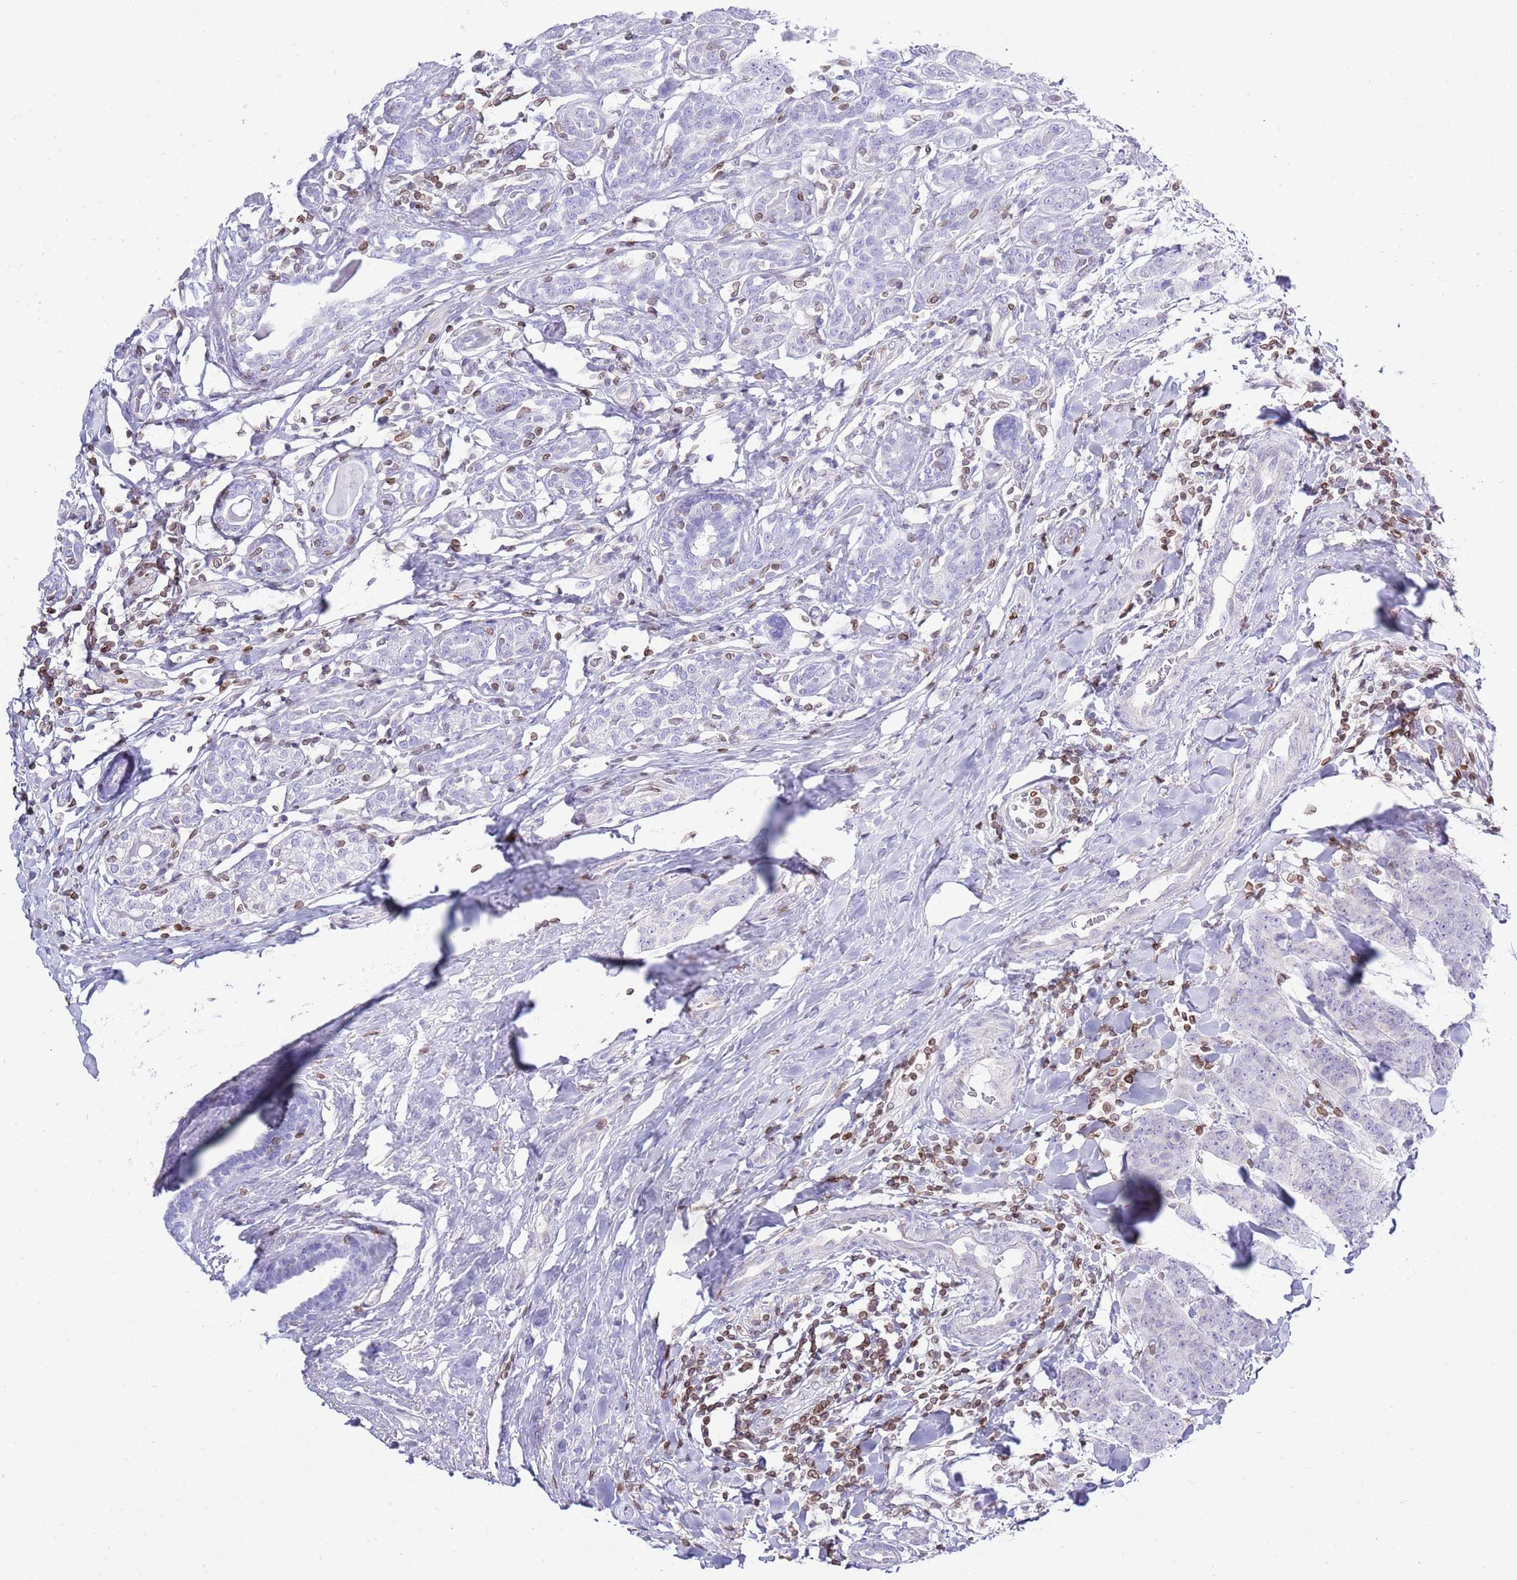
{"staining": {"intensity": "negative", "quantity": "none", "location": "none"}, "tissue": "breast cancer", "cell_type": "Tumor cells", "image_type": "cancer", "snomed": [{"axis": "morphology", "description": "Duct carcinoma"}, {"axis": "topography", "description": "Breast"}], "caption": "A photomicrograph of human breast cancer is negative for staining in tumor cells.", "gene": "LBR", "patient": {"sex": "female", "age": 40}}